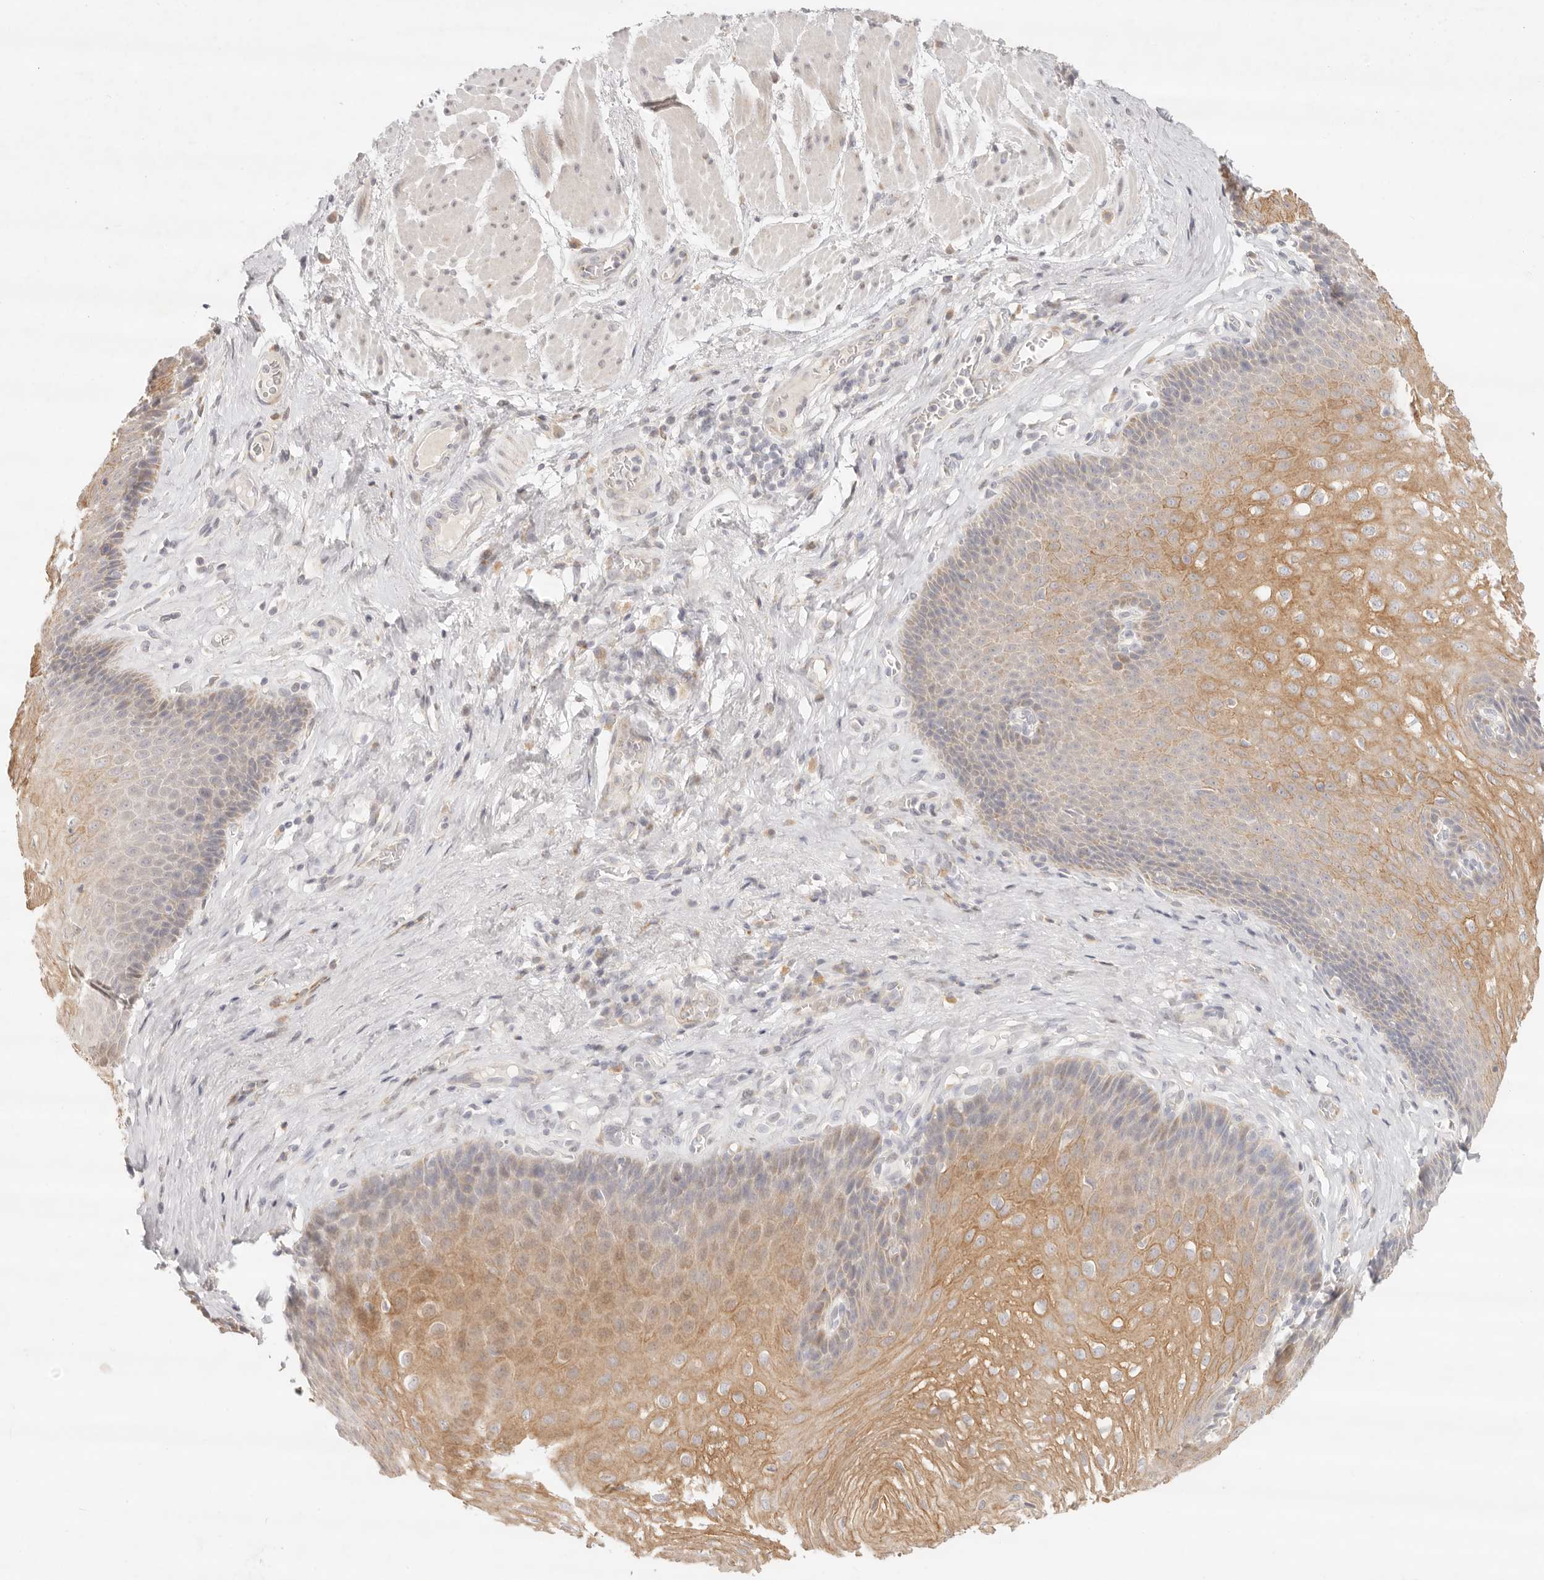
{"staining": {"intensity": "moderate", "quantity": "25%-75%", "location": "cytoplasmic/membranous"}, "tissue": "esophagus", "cell_type": "Squamous epithelial cells", "image_type": "normal", "snomed": [{"axis": "morphology", "description": "Normal tissue, NOS"}, {"axis": "topography", "description": "Esophagus"}], "caption": "The histopathology image exhibits immunohistochemical staining of normal esophagus. There is moderate cytoplasmic/membranous staining is seen in approximately 25%-75% of squamous epithelial cells.", "gene": "GPR156", "patient": {"sex": "female", "age": 66}}